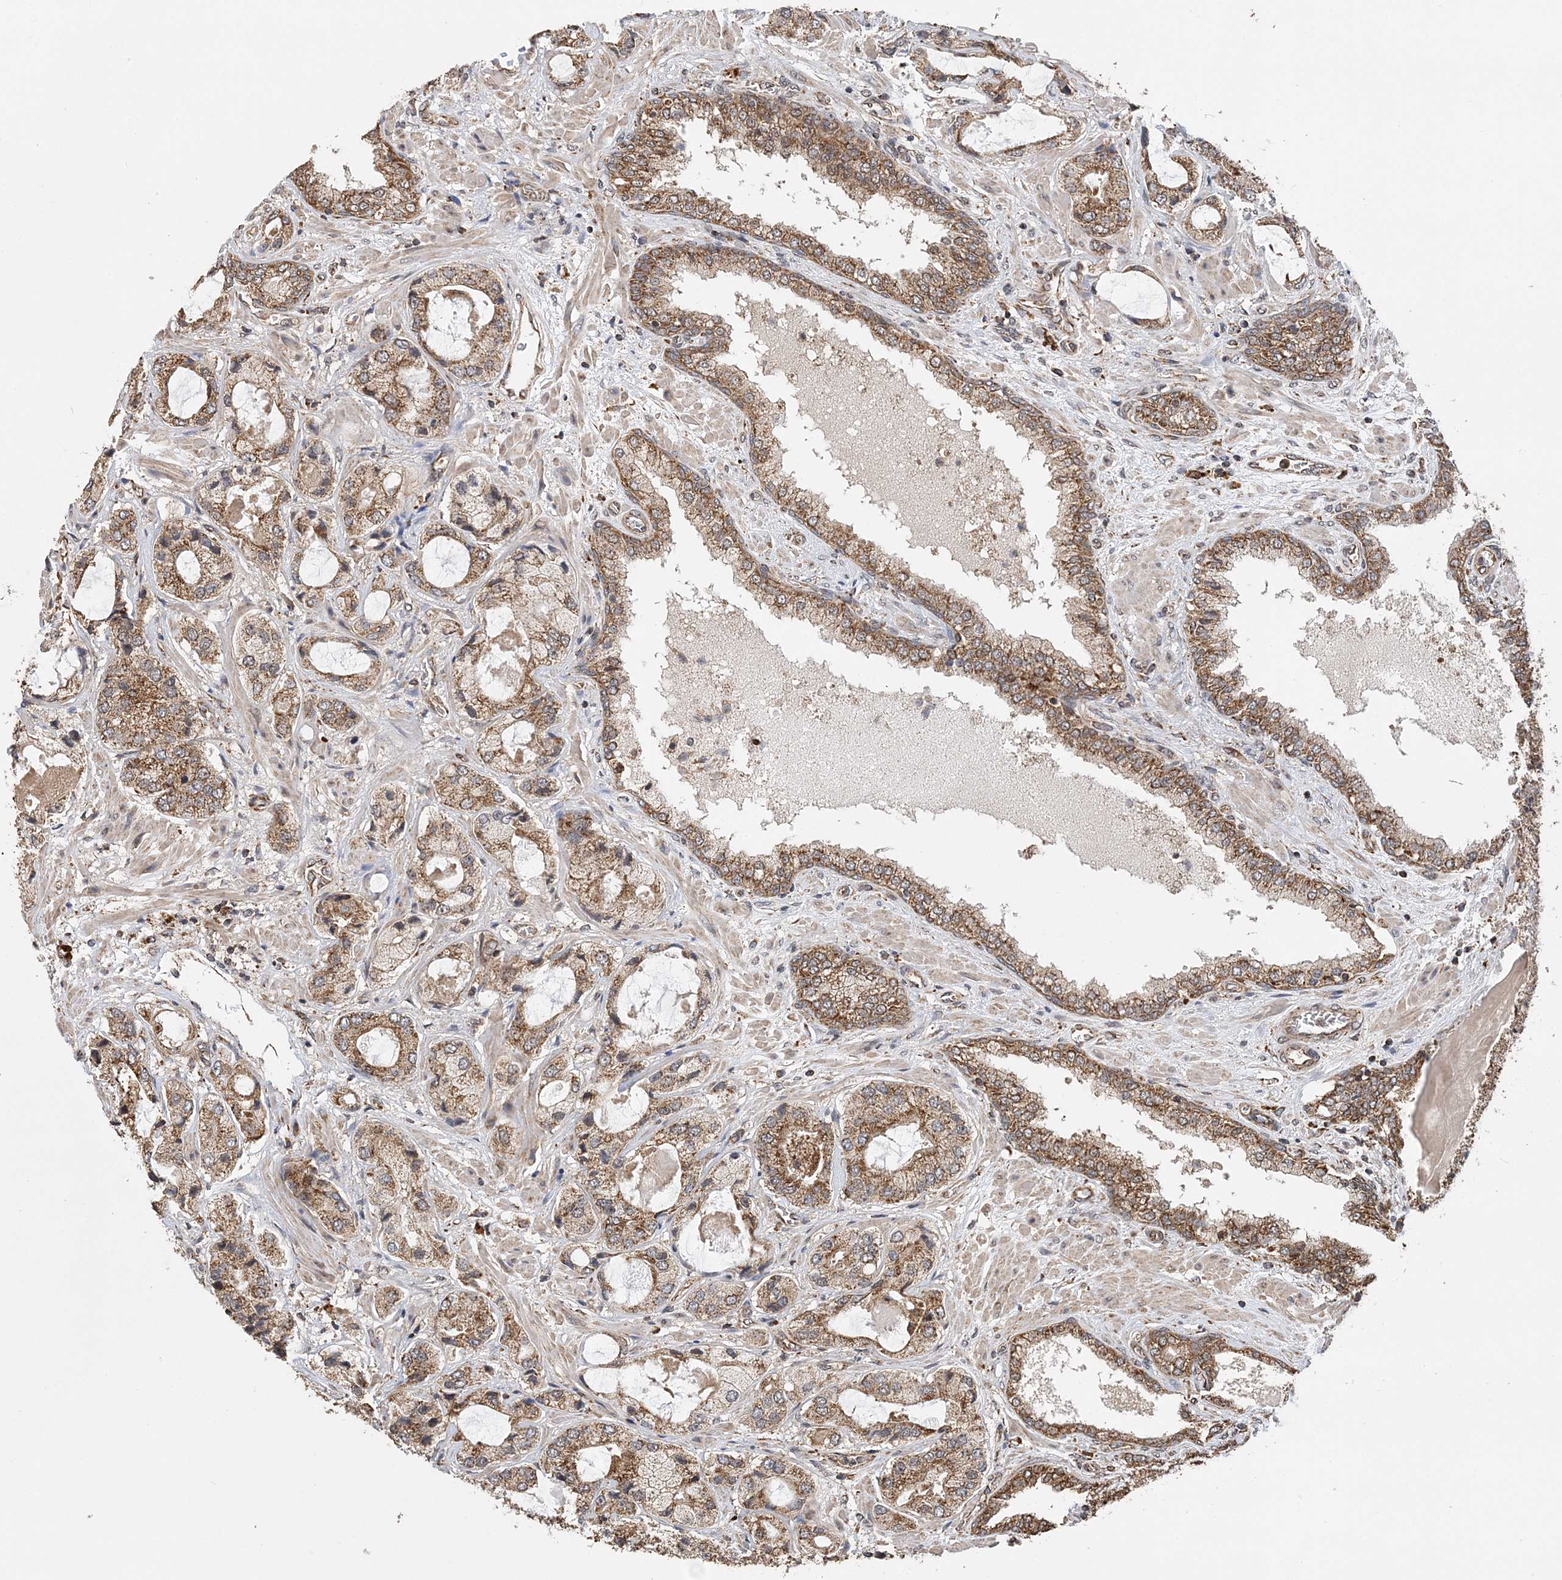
{"staining": {"intensity": "moderate", "quantity": ">75%", "location": "cytoplasmic/membranous"}, "tissue": "prostate cancer", "cell_type": "Tumor cells", "image_type": "cancer", "snomed": [{"axis": "morphology", "description": "Normal tissue, NOS"}, {"axis": "morphology", "description": "Adenocarcinoma, High grade"}, {"axis": "topography", "description": "Prostate"}, {"axis": "topography", "description": "Peripheral nerve tissue"}], "caption": "An image of human prostate cancer stained for a protein demonstrates moderate cytoplasmic/membranous brown staining in tumor cells. Nuclei are stained in blue.", "gene": "PCBP1", "patient": {"sex": "male", "age": 59}}